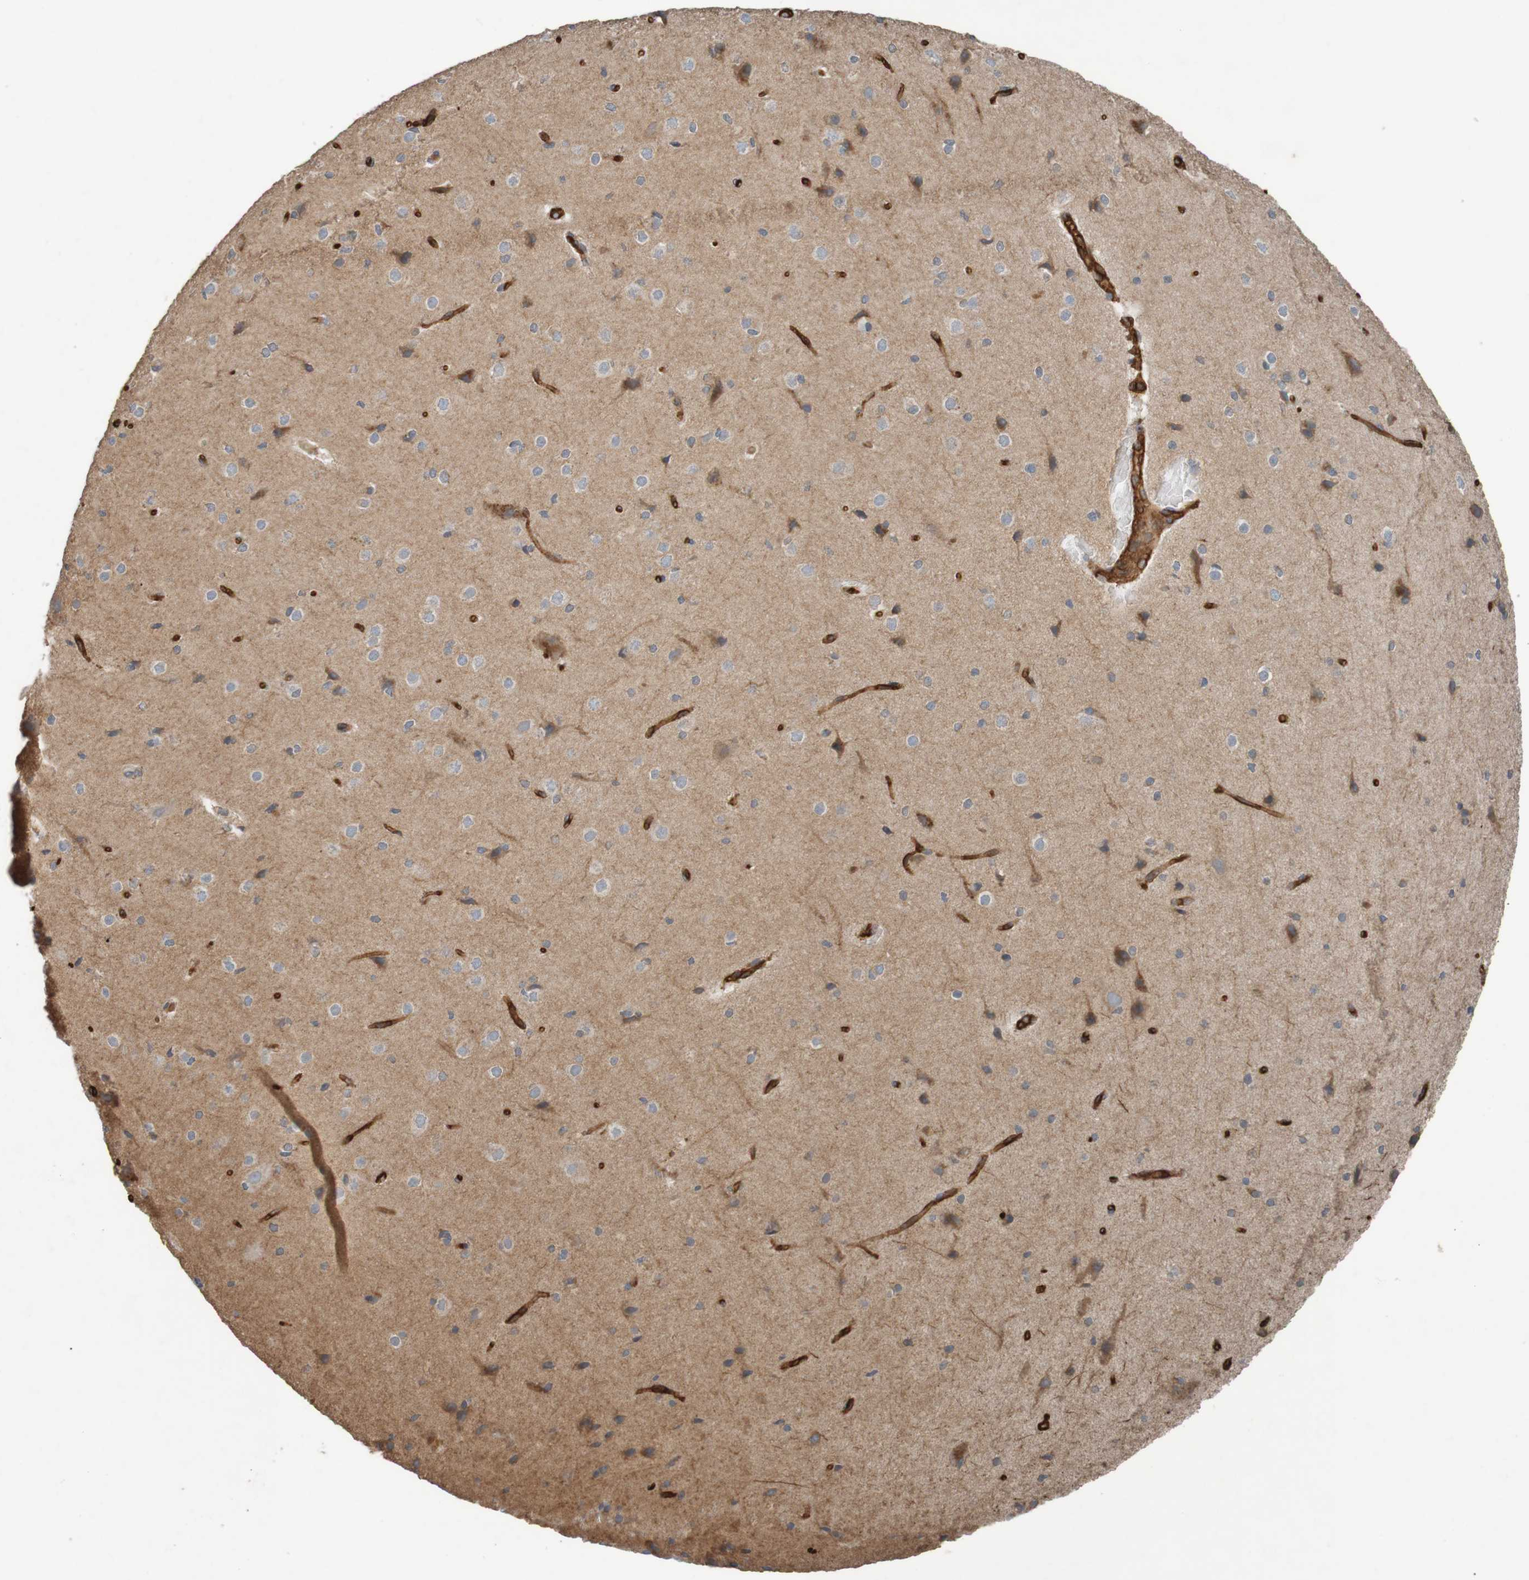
{"staining": {"intensity": "strong", "quantity": ">75%", "location": "cytoplasmic/membranous"}, "tissue": "cerebral cortex", "cell_type": "Endothelial cells", "image_type": "normal", "snomed": [{"axis": "morphology", "description": "Normal tissue, NOS"}, {"axis": "morphology", "description": "Developmental malformation"}, {"axis": "topography", "description": "Cerebral cortex"}], "caption": "DAB (3,3'-diaminobenzidine) immunohistochemical staining of normal cerebral cortex reveals strong cytoplasmic/membranous protein positivity in about >75% of endothelial cells.", "gene": "B3GAT2", "patient": {"sex": "female", "age": 30}}